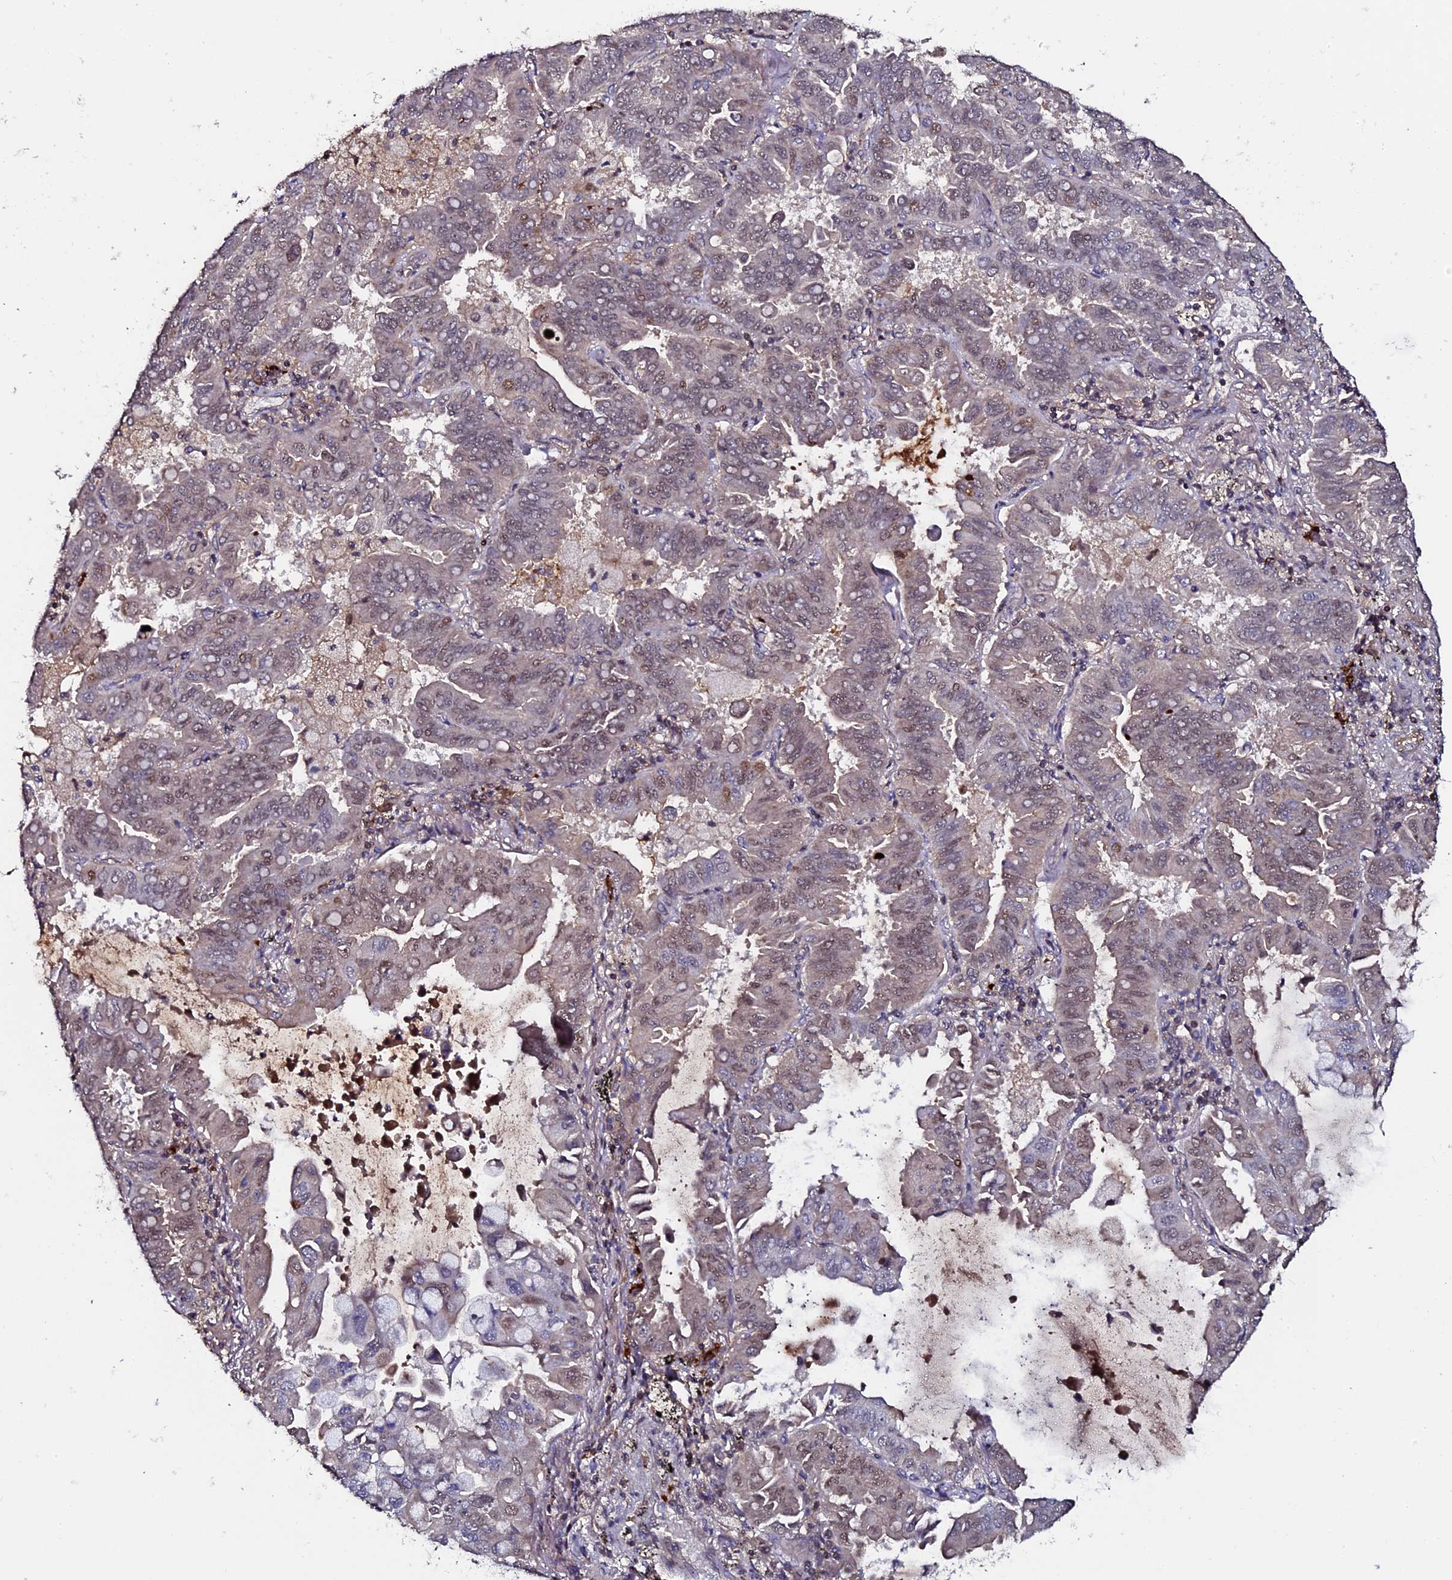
{"staining": {"intensity": "weak", "quantity": "25%-75%", "location": "nuclear"}, "tissue": "lung cancer", "cell_type": "Tumor cells", "image_type": "cancer", "snomed": [{"axis": "morphology", "description": "Adenocarcinoma, NOS"}, {"axis": "topography", "description": "Lung"}], "caption": "Immunohistochemical staining of human lung adenocarcinoma shows low levels of weak nuclear protein expression in about 25%-75% of tumor cells.", "gene": "LYG2", "patient": {"sex": "male", "age": 64}}